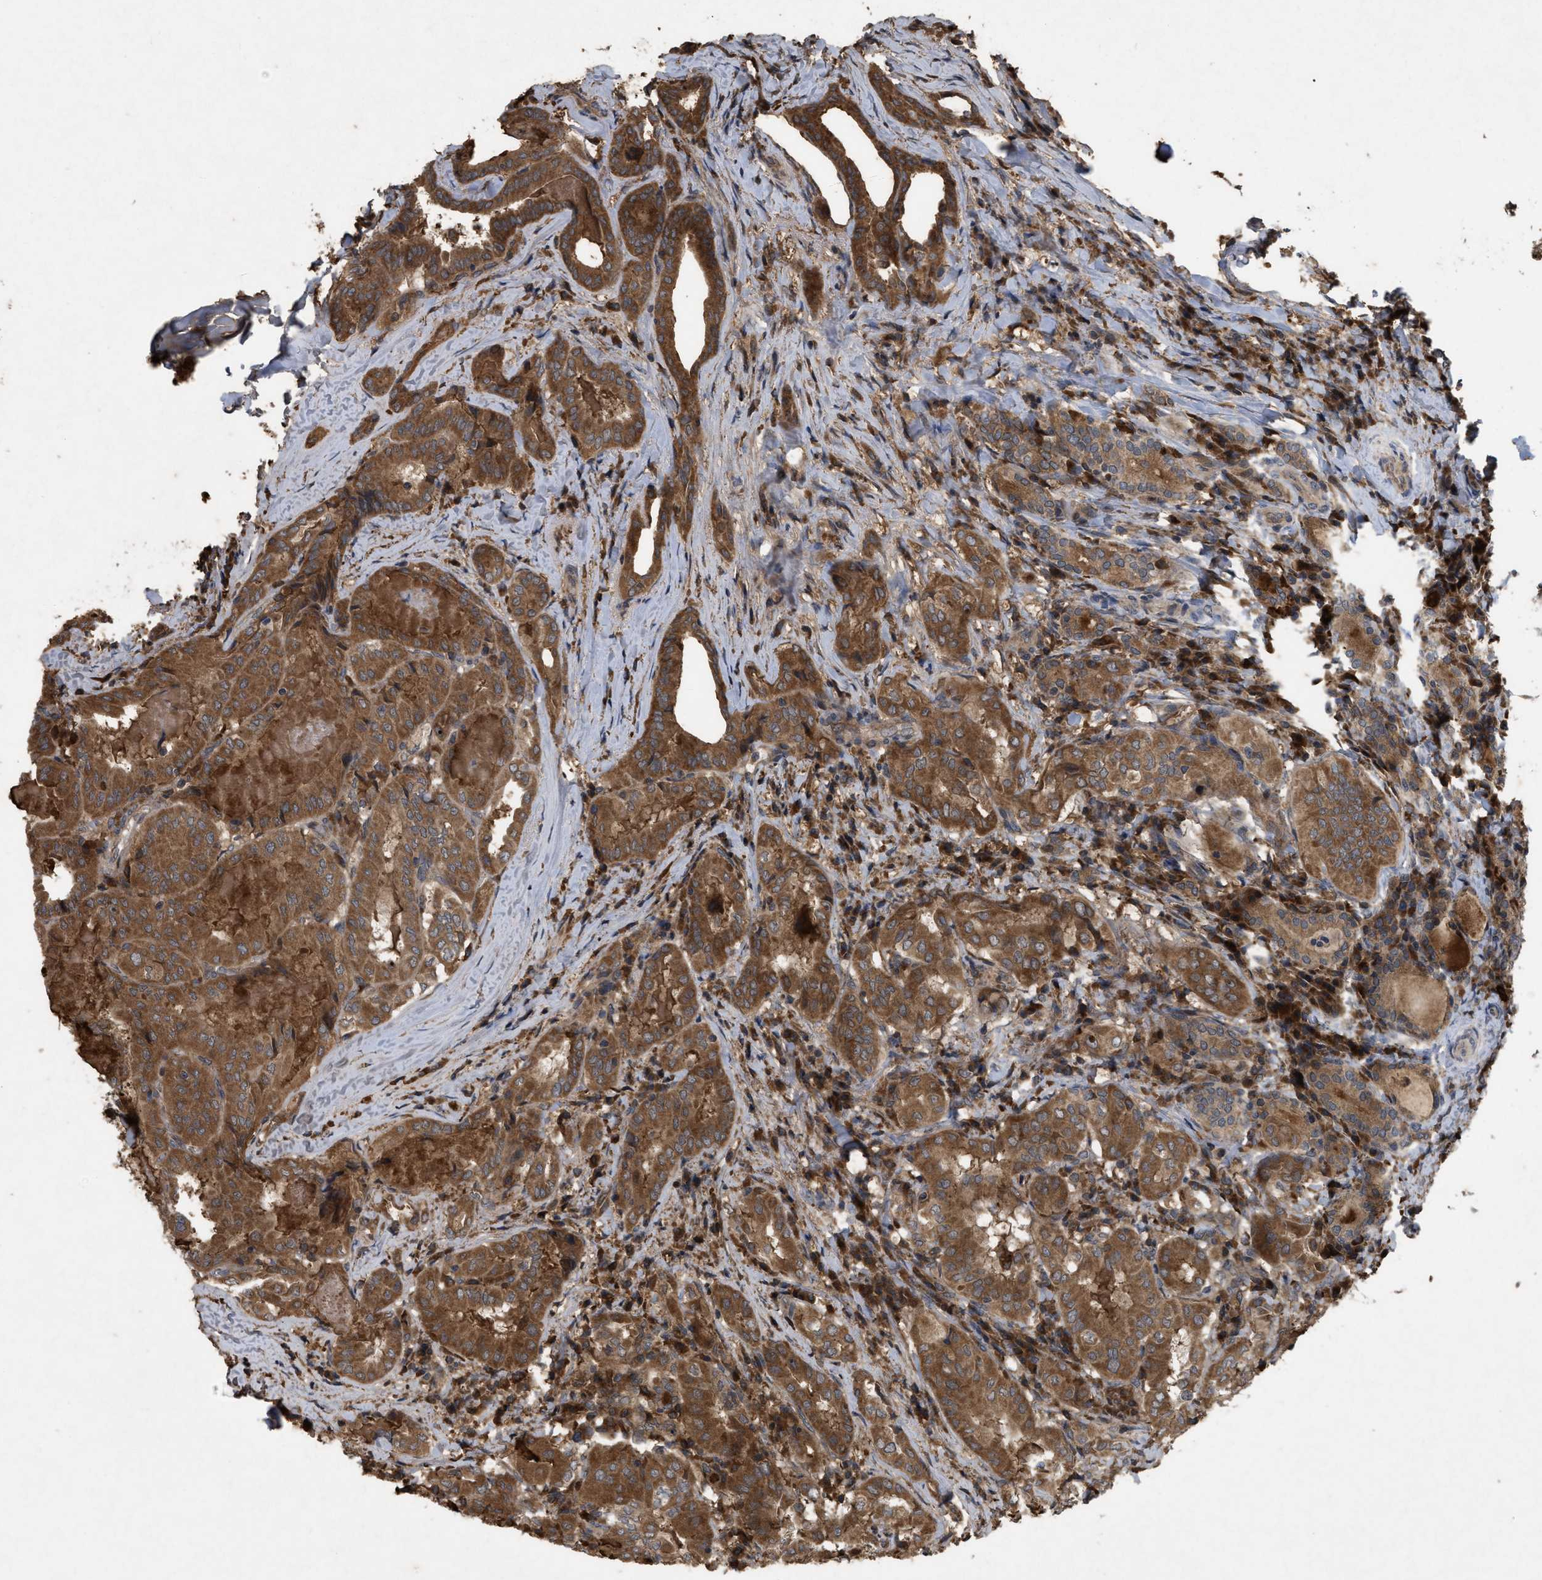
{"staining": {"intensity": "moderate", "quantity": ">75%", "location": "cytoplasmic/membranous"}, "tissue": "thyroid cancer", "cell_type": "Tumor cells", "image_type": "cancer", "snomed": [{"axis": "morphology", "description": "Papillary adenocarcinoma, NOS"}, {"axis": "topography", "description": "Thyroid gland"}], "caption": "Immunohistochemical staining of papillary adenocarcinoma (thyroid) shows medium levels of moderate cytoplasmic/membranous staining in about >75% of tumor cells. Using DAB (3,3'-diaminobenzidine) (brown) and hematoxylin (blue) stains, captured at high magnification using brightfield microscopy.", "gene": "RAB2A", "patient": {"sex": "female", "age": 42}}